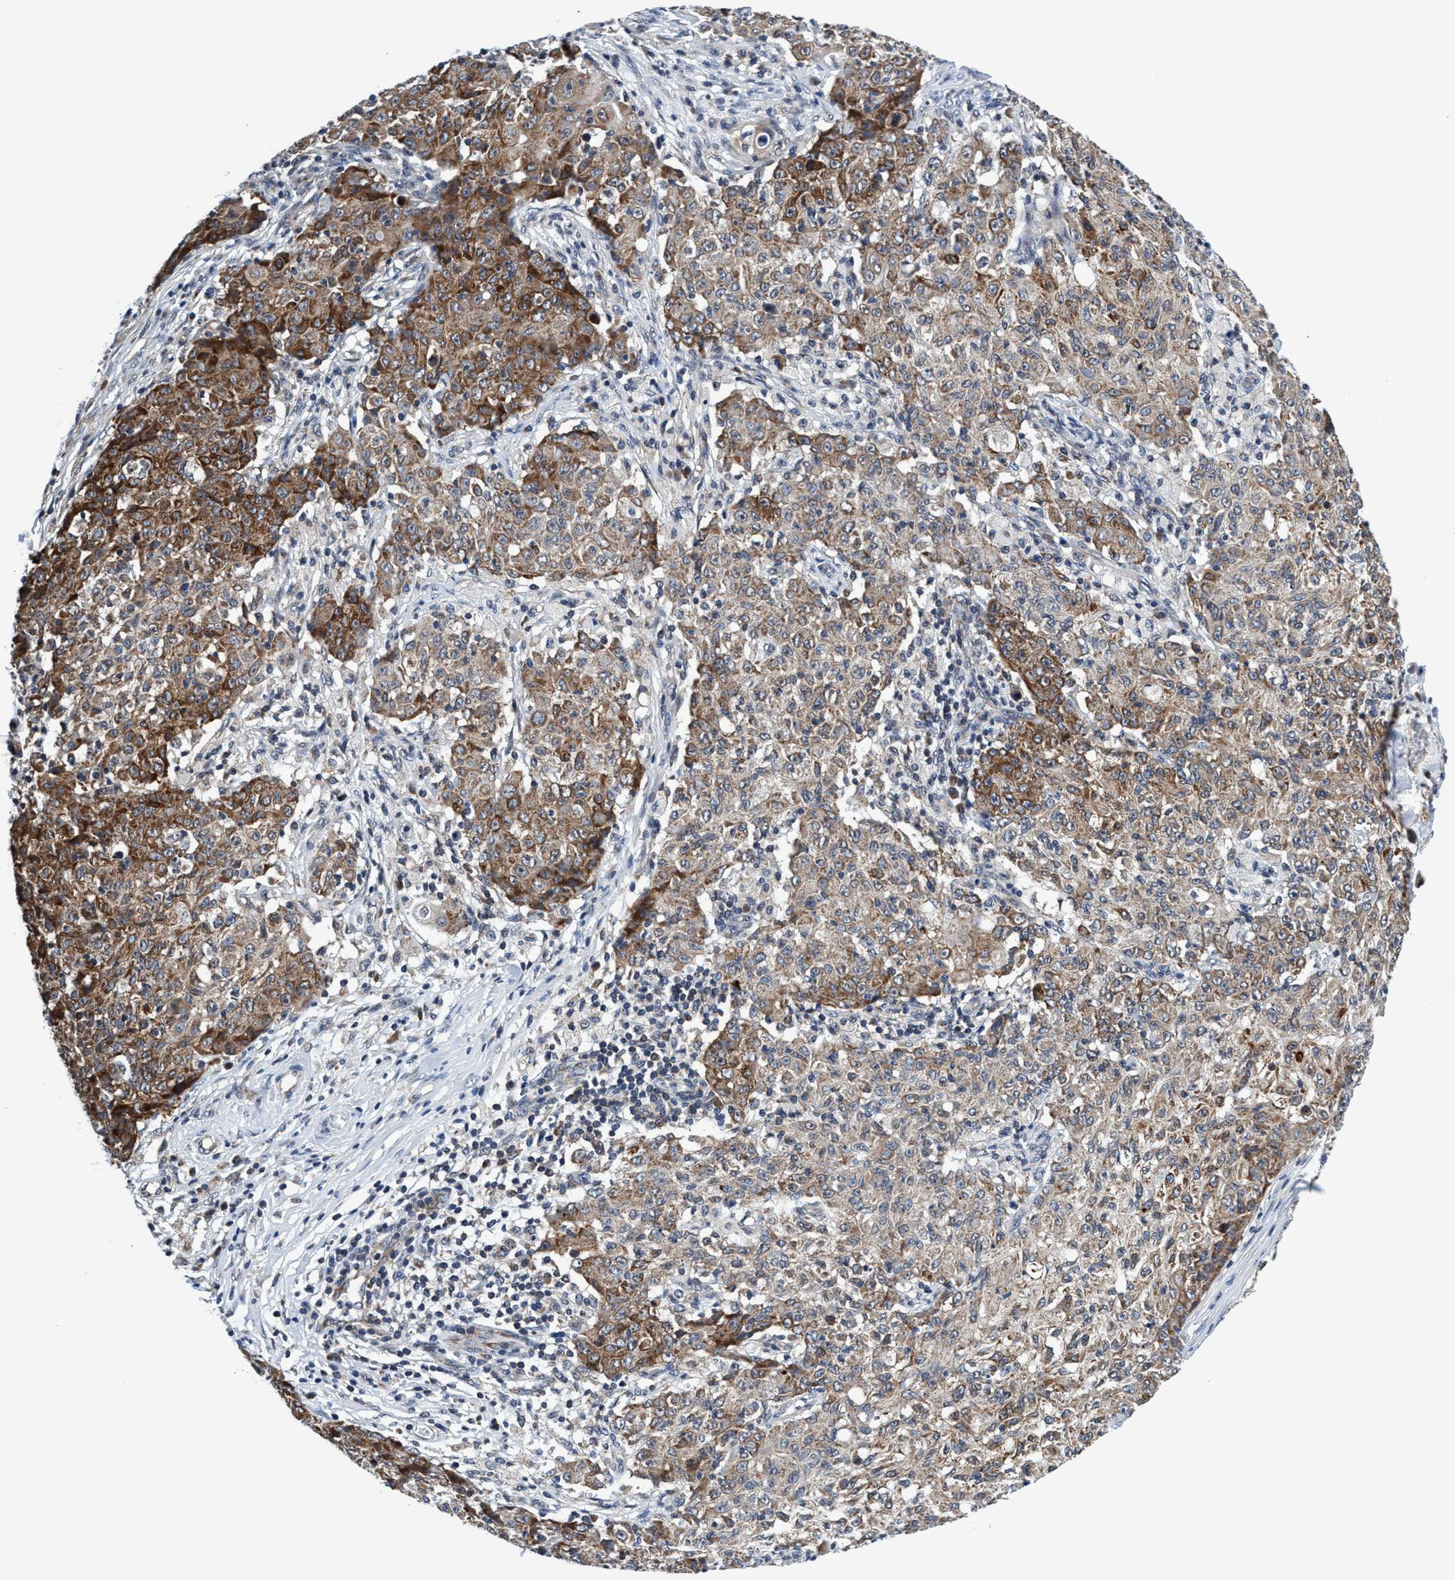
{"staining": {"intensity": "moderate", "quantity": ">75%", "location": "cytoplasmic/membranous"}, "tissue": "ovarian cancer", "cell_type": "Tumor cells", "image_type": "cancer", "snomed": [{"axis": "morphology", "description": "Carcinoma, endometroid"}, {"axis": "topography", "description": "Ovary"}], "caption": "Immunohistochemistry of human ovarian cancer (endometroid carcinoma) demonstrates medium levels of moderate cytoplasmic/membranous positivity in approximately >75% of tumor cells. Using DAB (brown) and hematoxylin (blue) stains, captured at high magnification using brightfield microscopy.", "gene": "AGAP2", "patient": {"sex": "female", "age": 42}}